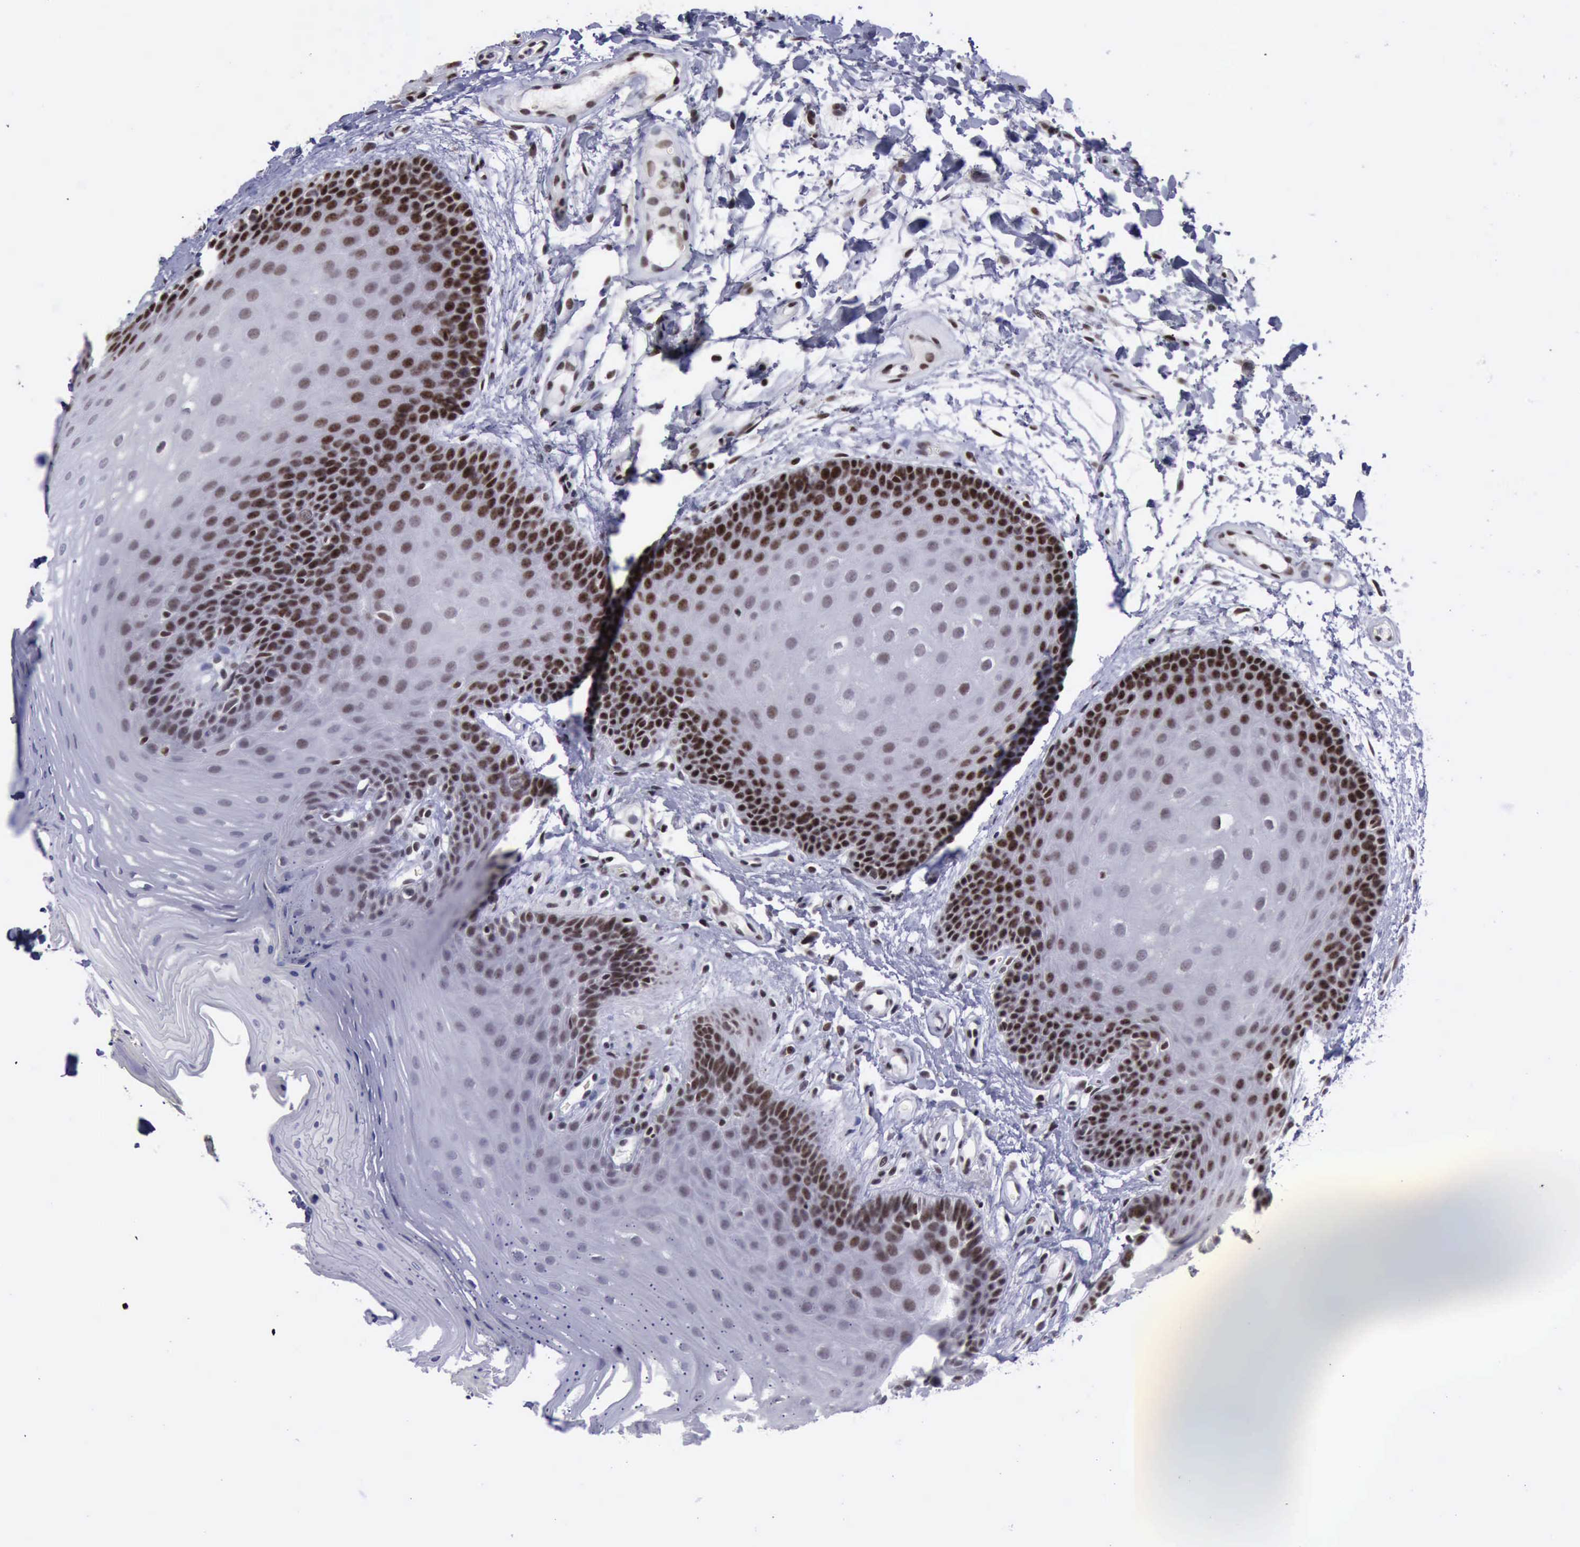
{"staining": {"intensity": "strong", "quantity": "25%-75%", "location": "nuclear"}, "tissue": "oral mucosa", "cell_type": "Squamous epithelial cells", "image_type": "normal", "snomed": [{"axis": "morphology", "description": "Normal tissue, NOS"}, {"axis": "topography", "description": "Oral tissue"}], "caption": "A photomicrograph of oral mucosa stained for a protein demonstrates strong nuclear brown staining in squamous epithelial cells.", "gene": "YY1", "patient": {"sex": "male", "age": 62}}